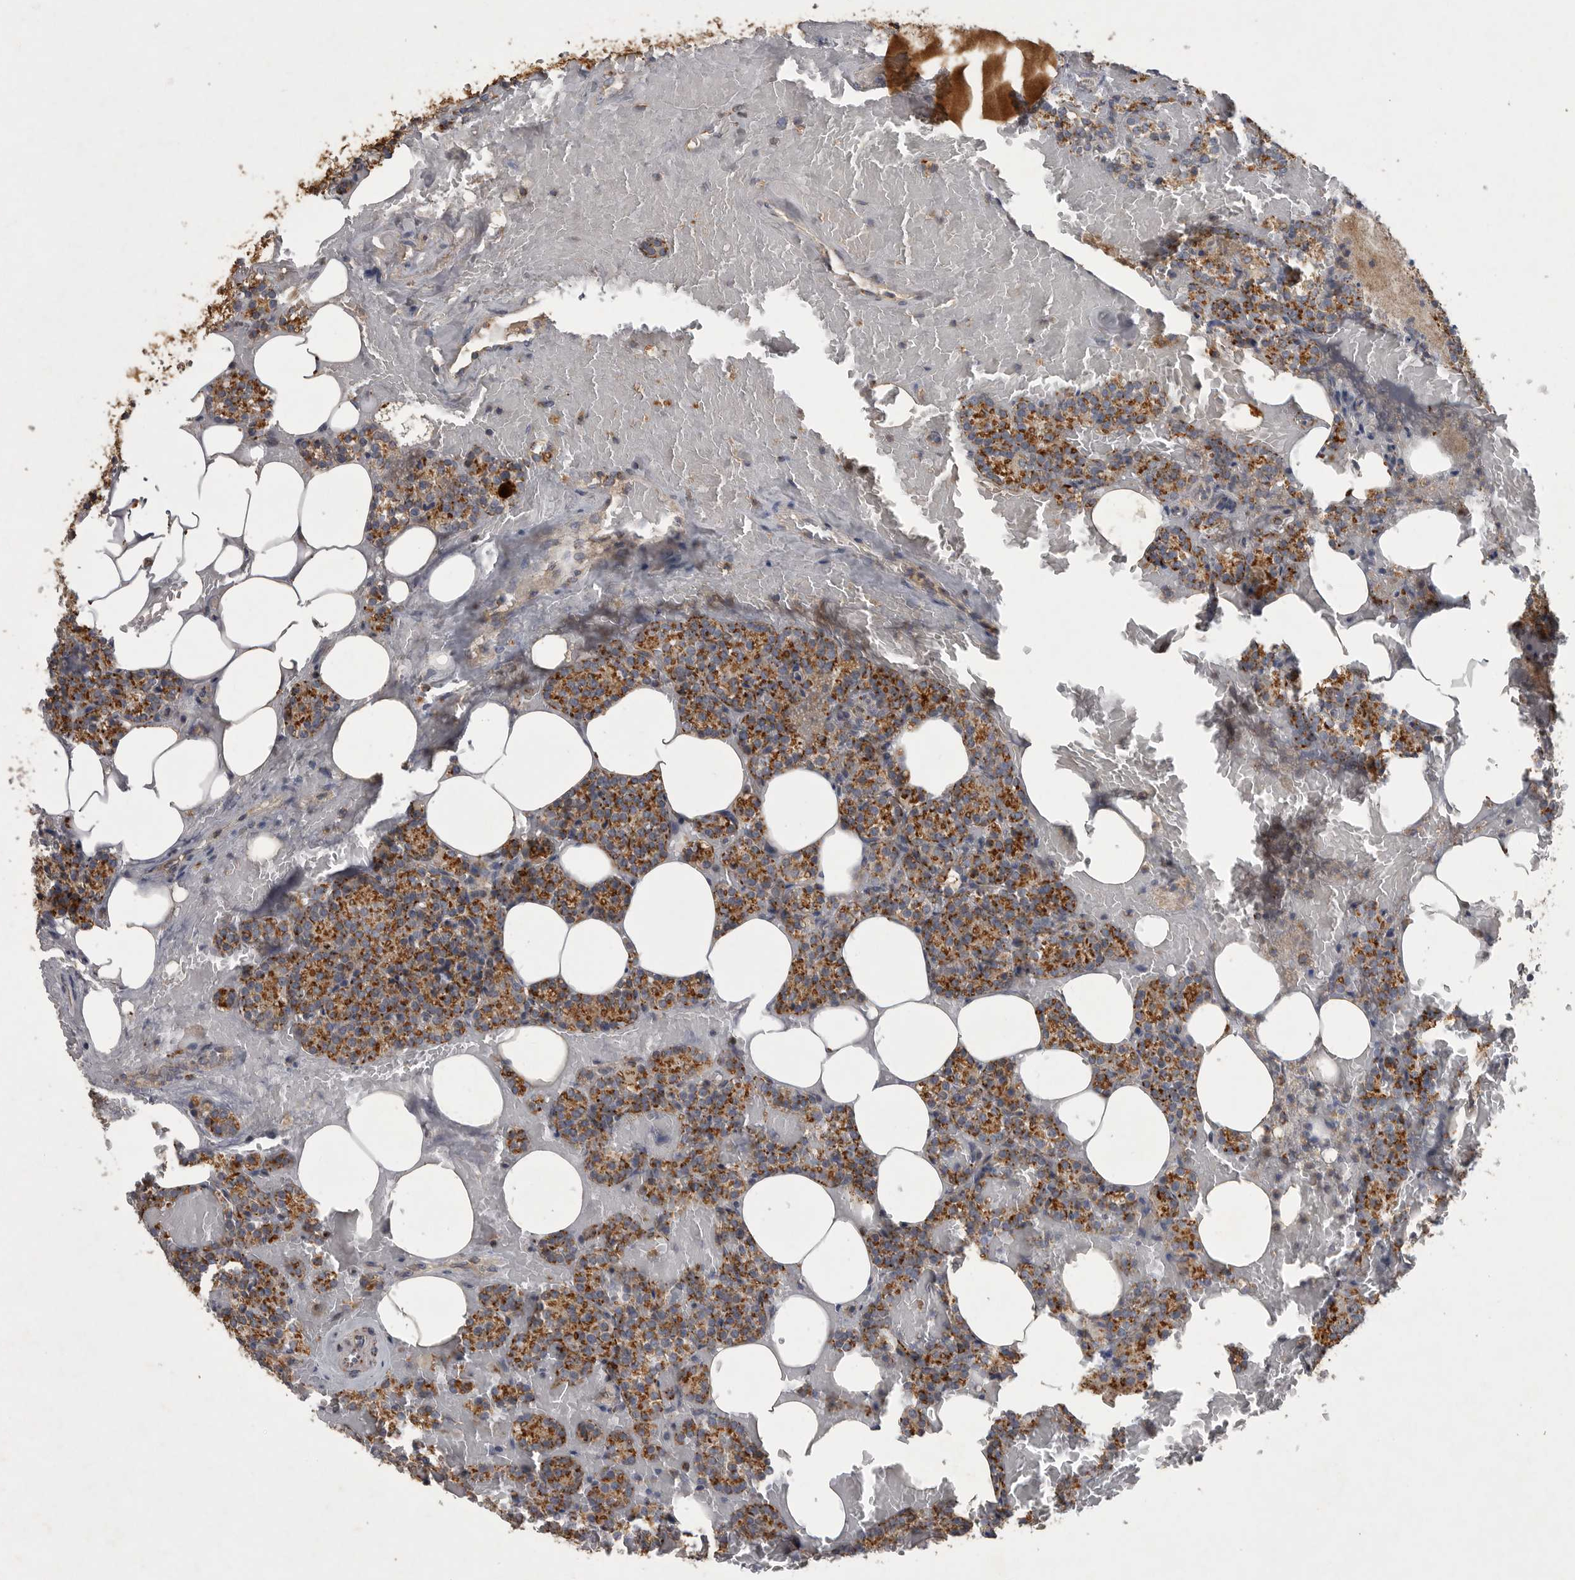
{"staining": {"intensity": "strong", "quantity": ">75%", "location": "cytoplasmic/membranous"}, "tissue": "parathyroid gland", "cell_type": "Glandular cells", "image_type": "normal", "snomed": [{"axis": "morphology", "description": "Normal tissue, NOS"}, {"axis": "topography", "description": "Parathyroid gland"}], "caption": "An immunohistochemistry (IHC) photomicrograph of benign tissue is shown. Protein staining in brown shows strong cytoplasmic/membranous positivity in parathyroid gland within glandular cells.", "gene": "LAMTOR3", "patient": {"sex": "female", "age": 78}}